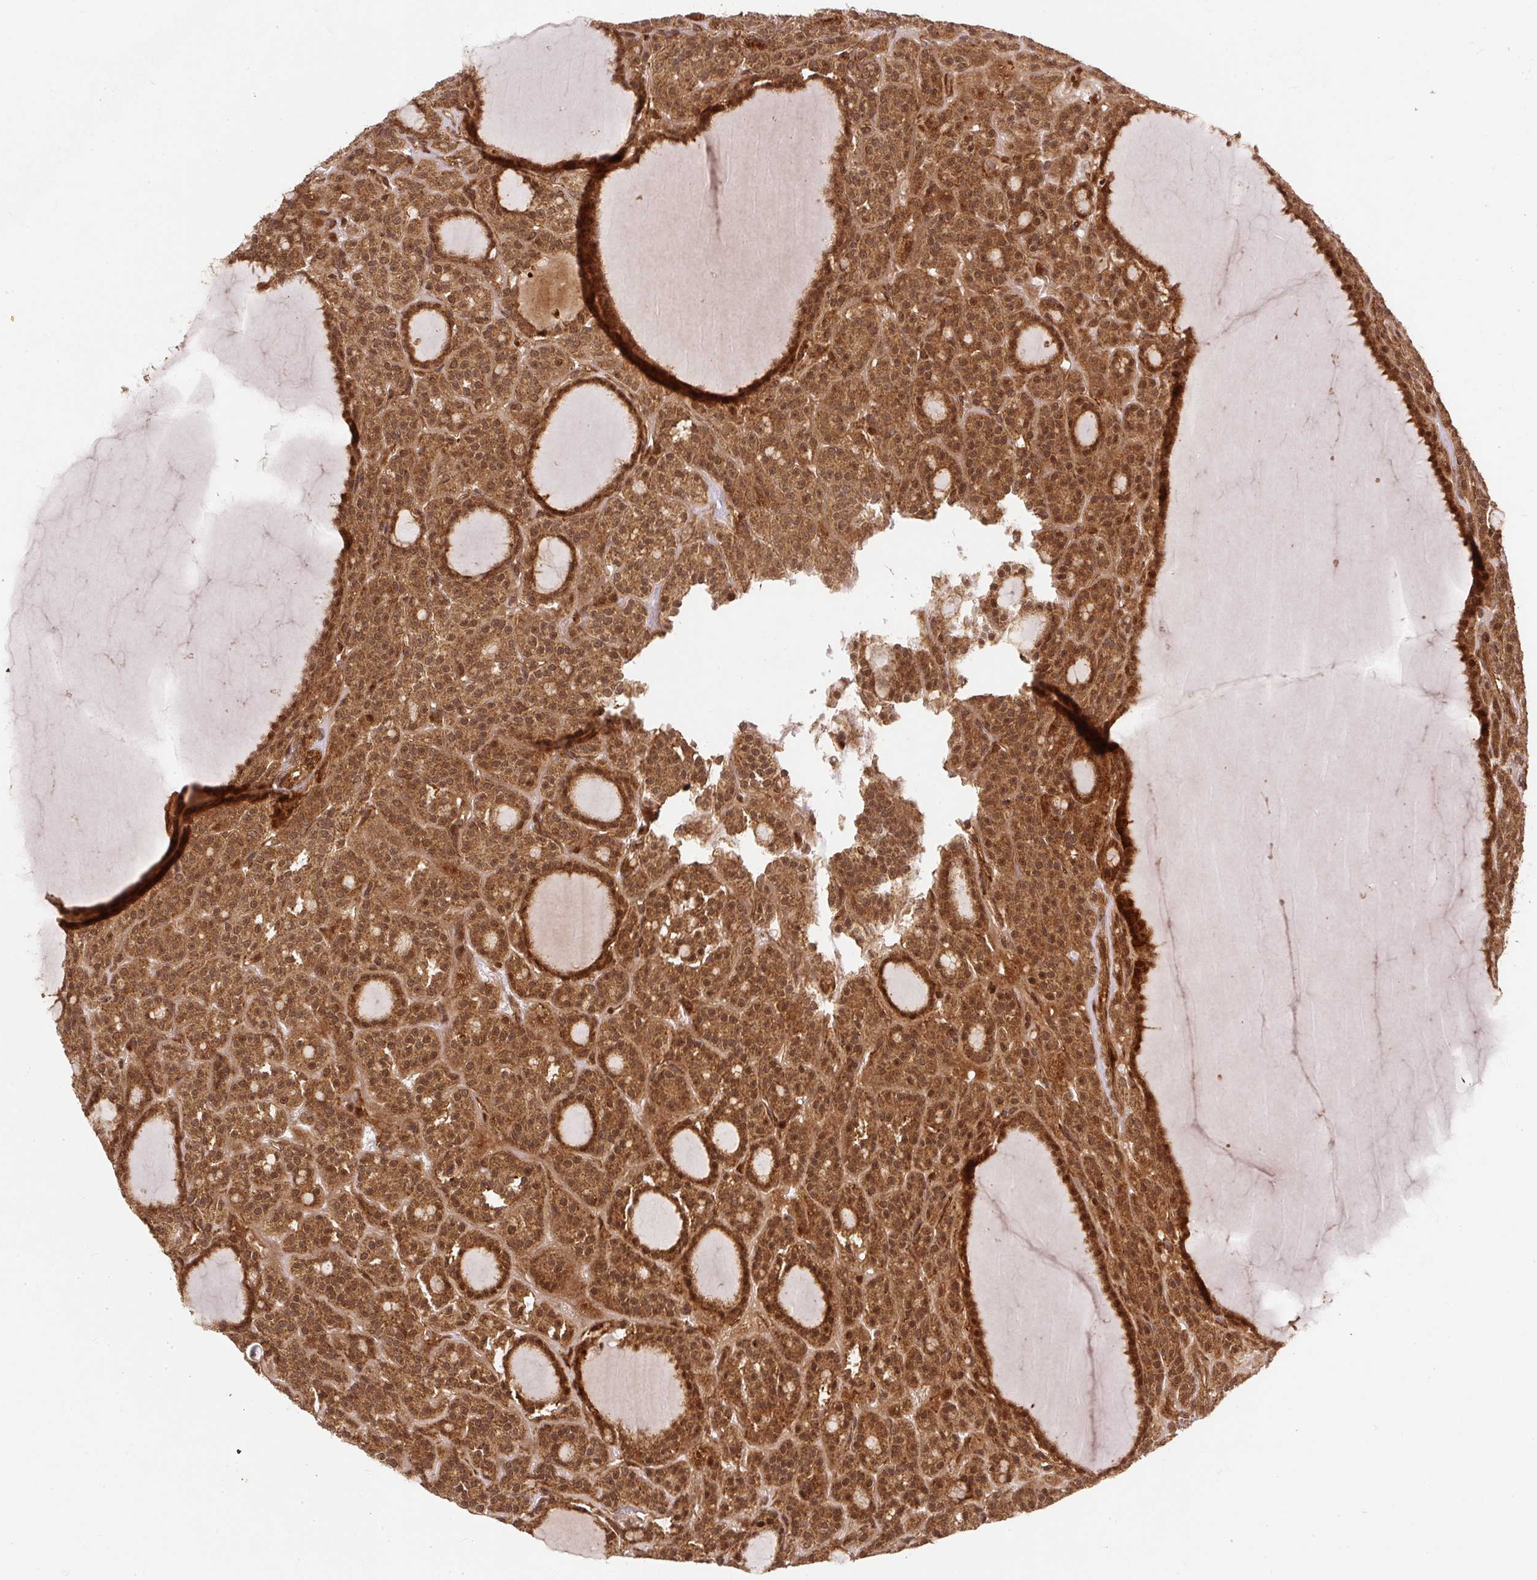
{"staining": {"intensity": "strong", "quantity": ">75%", "location": "cytoplasmic/membranous,nuclear"}, "tissue": "thyroid cancer", "cell_type": "Tumor cells", "image_type": "cancer", "snomed": [{"axis": "morphology", "description": "Follicular adenoma carcinoma, NOS"}, {"axis": "topography", "description": "Thyroid gland"}], "caption": "IHC (DAB (3,3'-diaminobenzidine)) staining of human thyroid cancer (follicular adenoma carcinoma) reveals strong cytoplasmic/membranous and nuclear protein positivity in approximately >75% of tumor cells.", "gene": "PSMD1", "patient": {"sex": "female", "age": 63}}